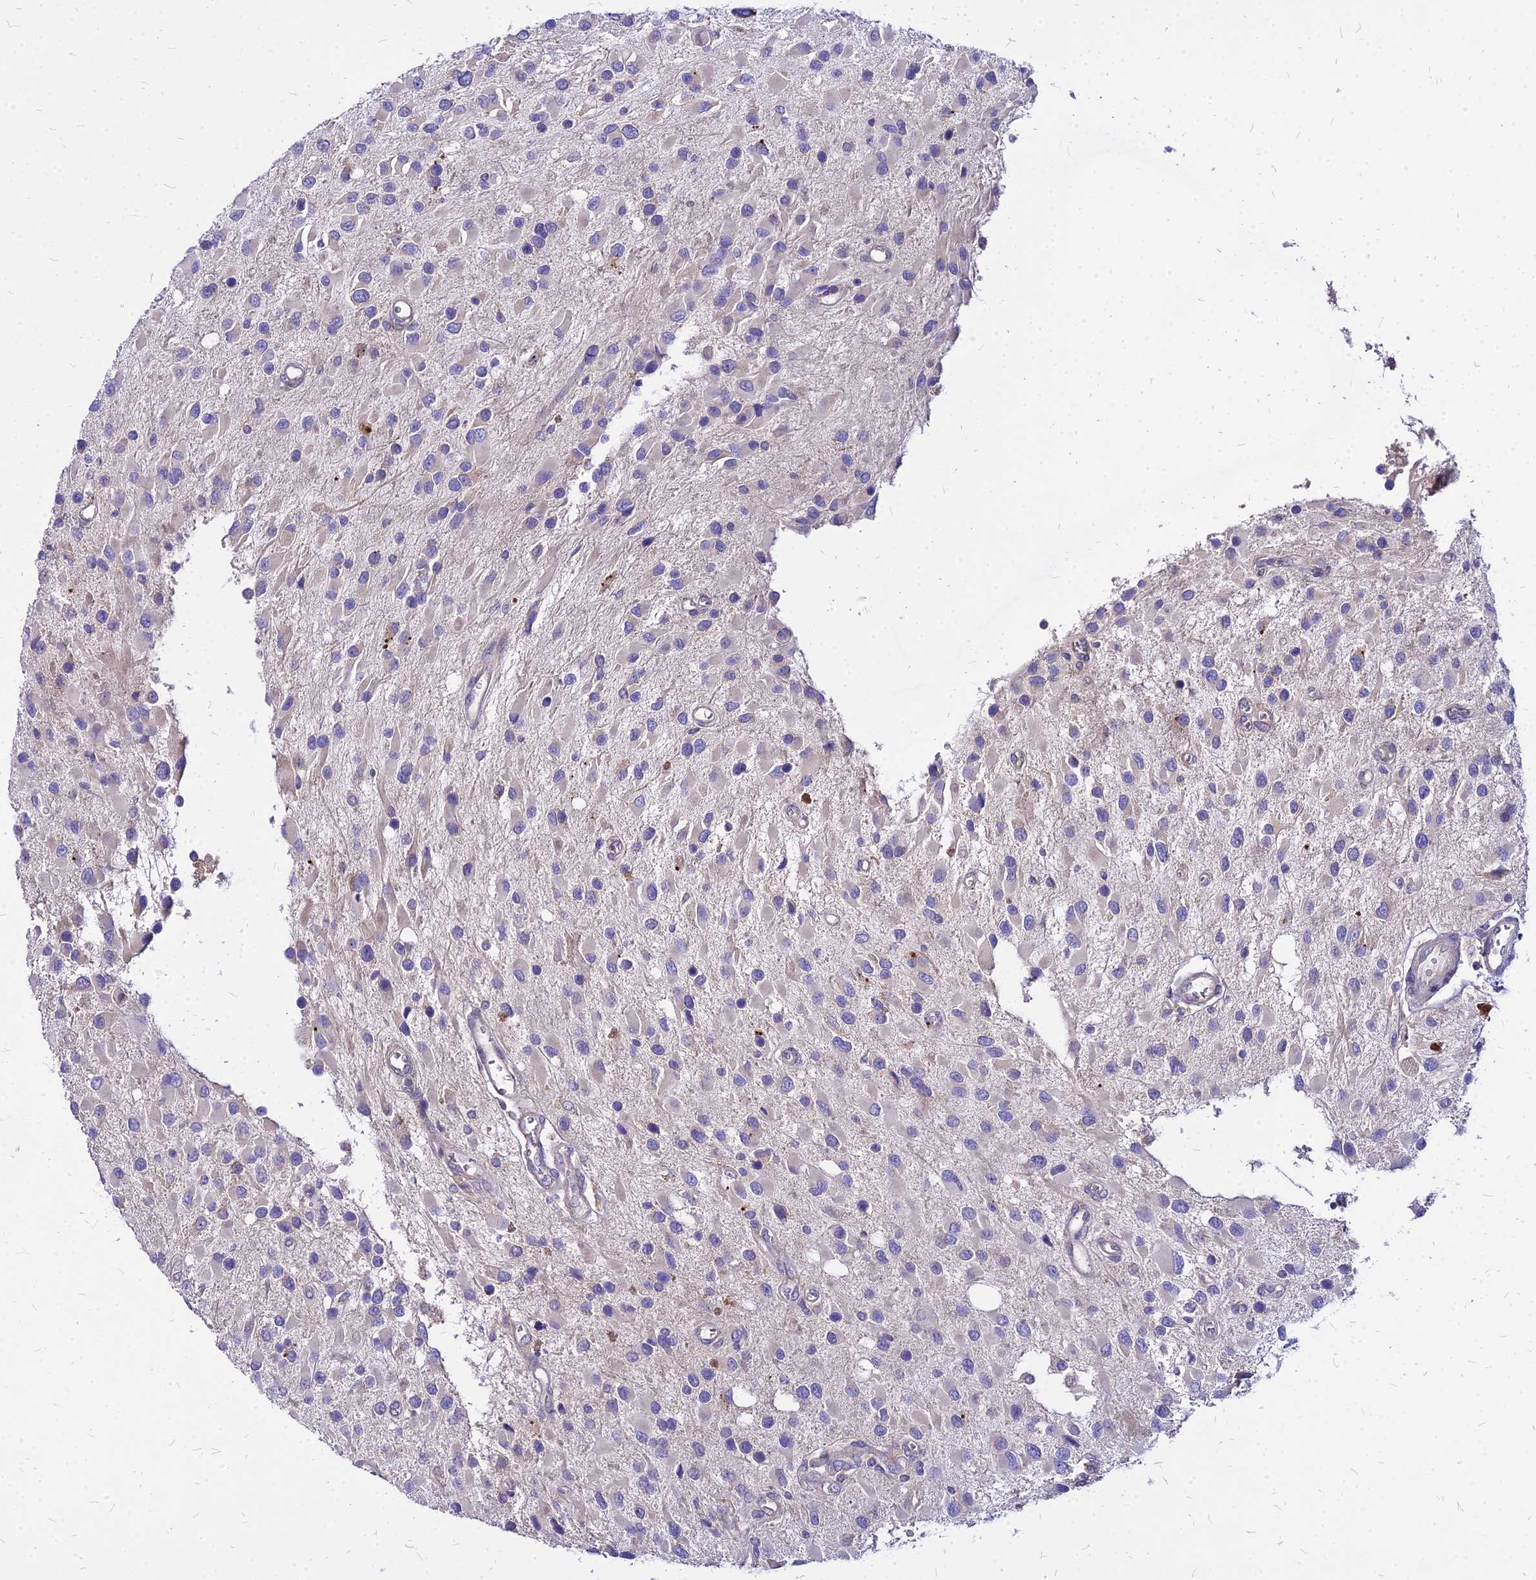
{"staining": {"intensity": "negative", "quantity": "none", "location": "none"}, "tissue": "glioma", "cell_type": "Tumor cells", "image_type": "cancer", "snomed": [{"axis": "morphology", "description": "Glioma, malignant, High grade"}, {"axis": "topography", "description": "Brain"}], "caption": "The image displays no significant staining in tumor cells of glioma.", "gene": "COMMD10", "patient": {"sex": "male", "age": 53}}